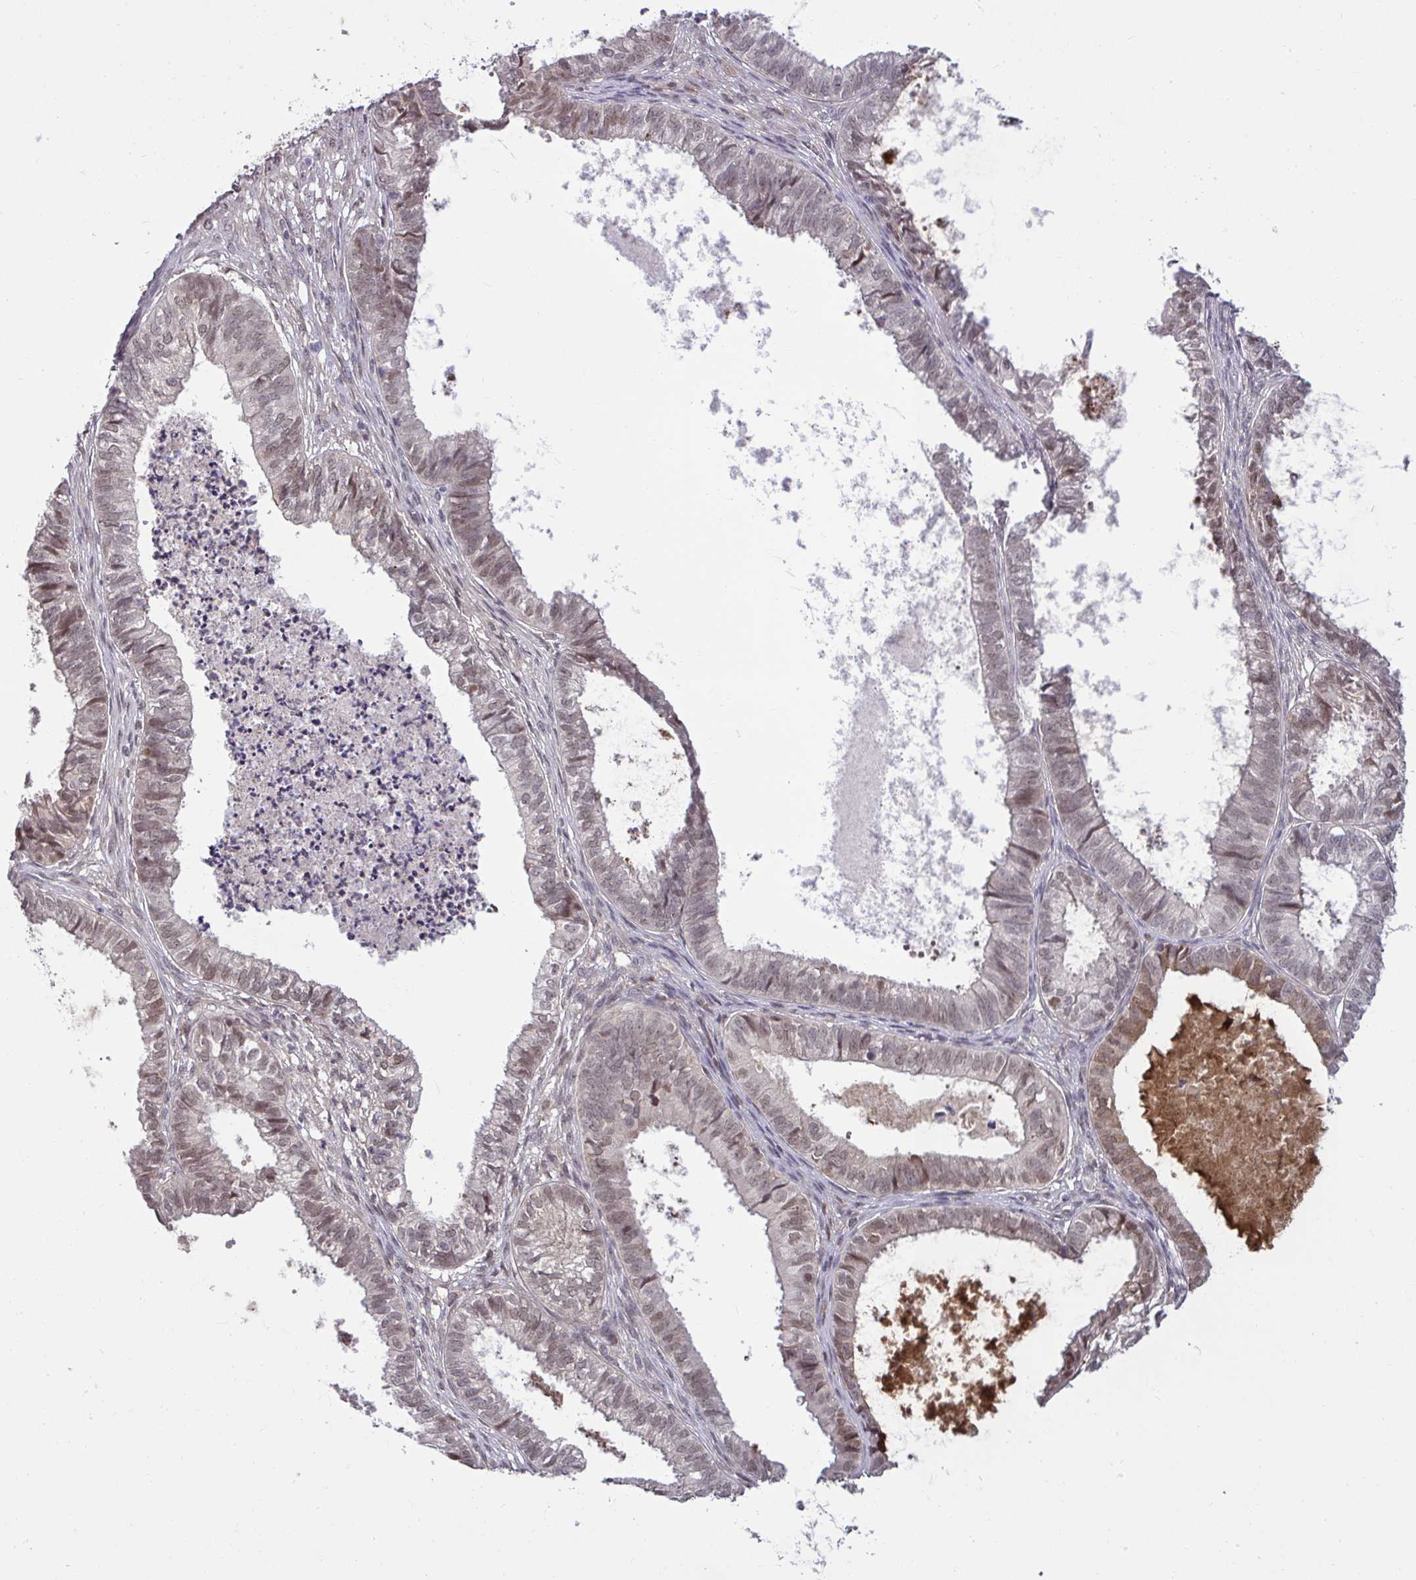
{"staining": {"intensity": "moderate", "quantity": ">75%", "location": "nuclear"}, "tissue": "ovarian cancer", "cell_type": "Tumor cells", "image_type": "cancer", "snomed": [{"axis": "morphology", "description": "Carcinoma, endometroid"}, {"axis": "topography", "description": "Ovary"}], "caption": "Ovarian cancer (endometroid carcinoma) stained for a protein displays moderate nuclear positivity in tumor cells. (DAB = brown stain, brightfield microscopy at high magnification).", "gene": "ZSCAN9", "patient": {"sex": "female", "age": 64}}